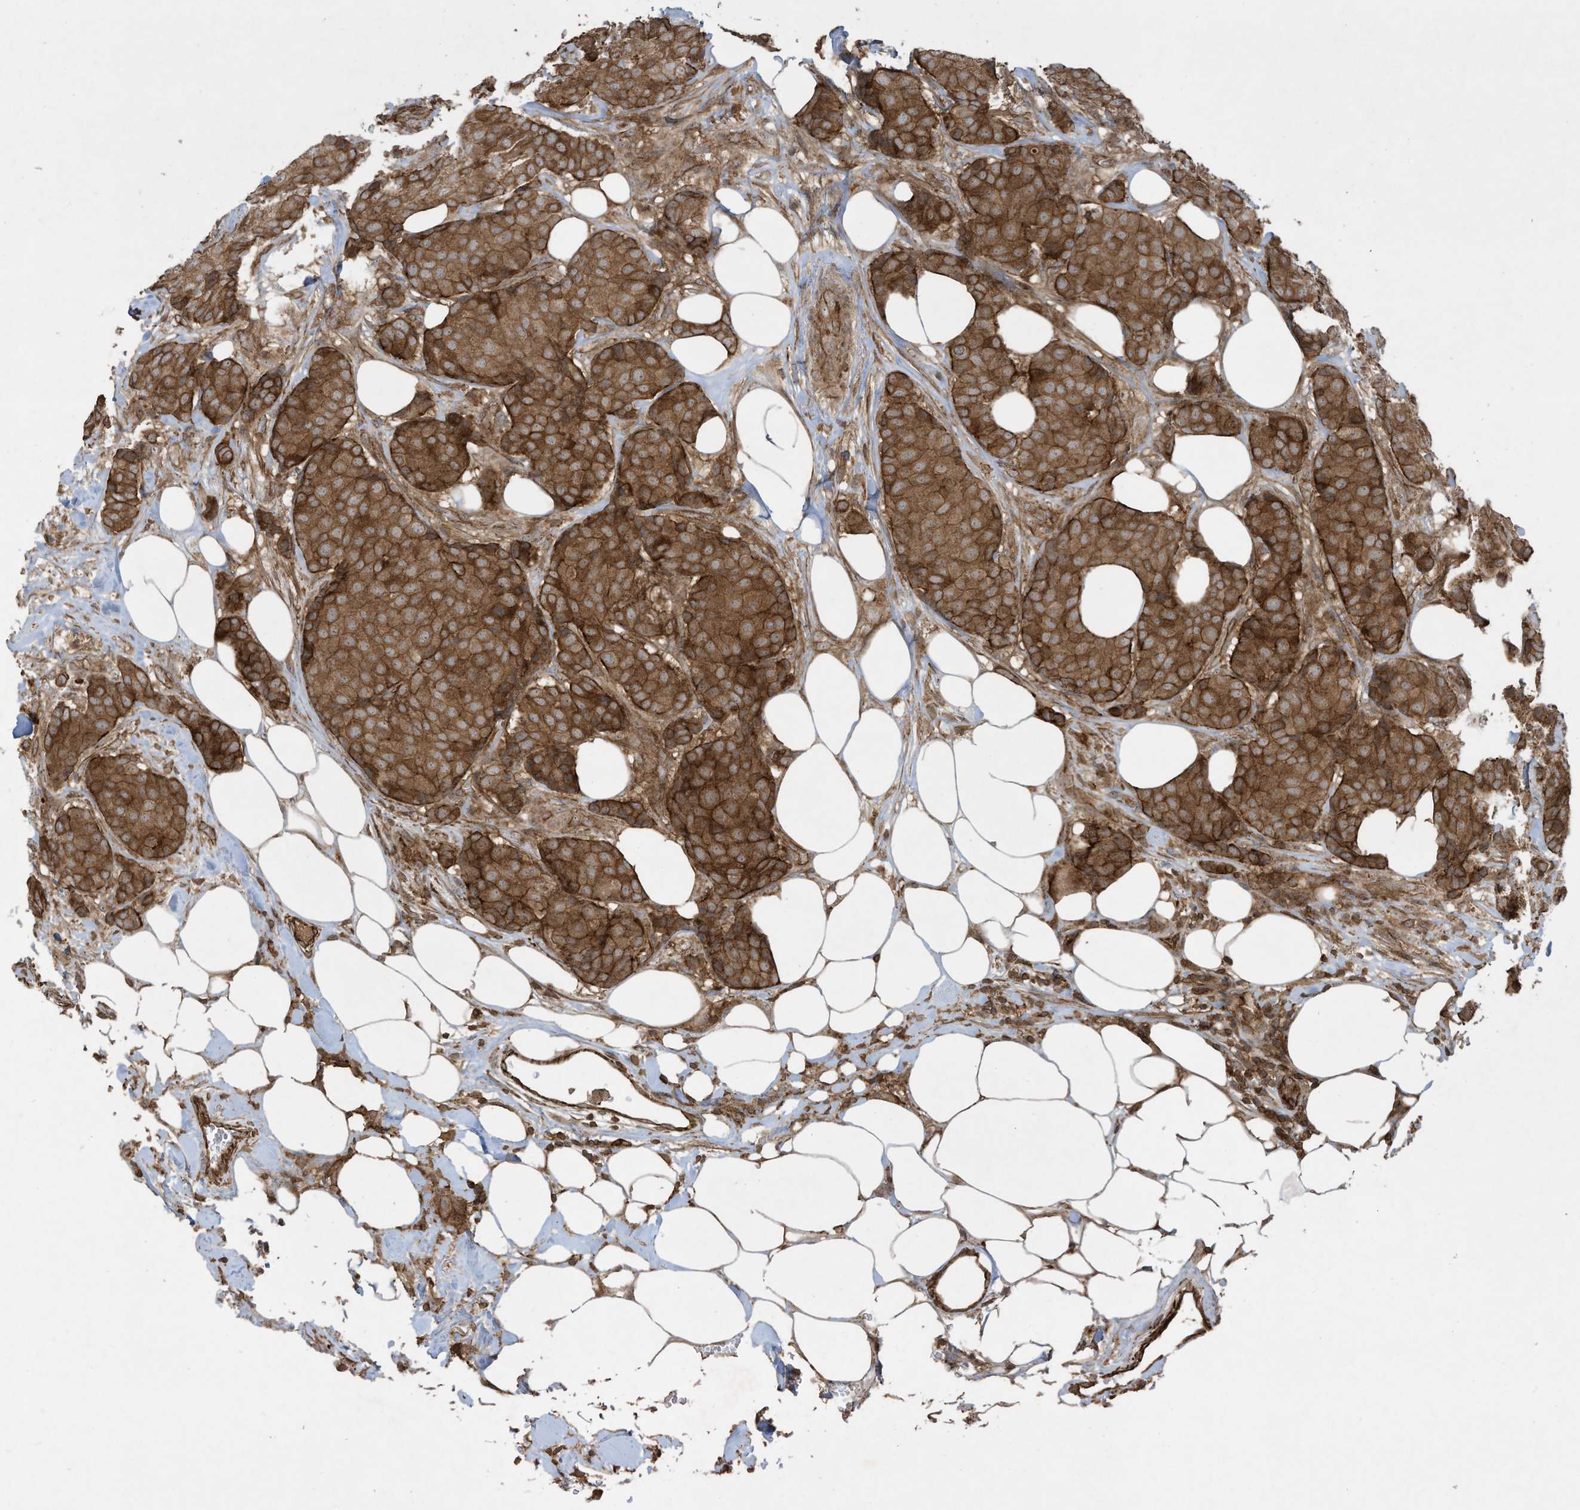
{"staining": {"intensity": "strong", "quantity": ">75%", "location": "cytoplasmic/membranous"}, "tissue": "breast cancer", "cell_type": "Tumor cells", "image_type": "cancer", "snomed": [{"axis": "morphology", "description": "Duct carcinoma"}, {"axis": "topography", "description": "Breast"}], "caption": "Tumor cells demonstrate strong cytoplasmic/membranous positivity in about >75% of cells in breast cancer.", "gene": "DDIT4", "patient": {"sex": "female", "age": 75}}